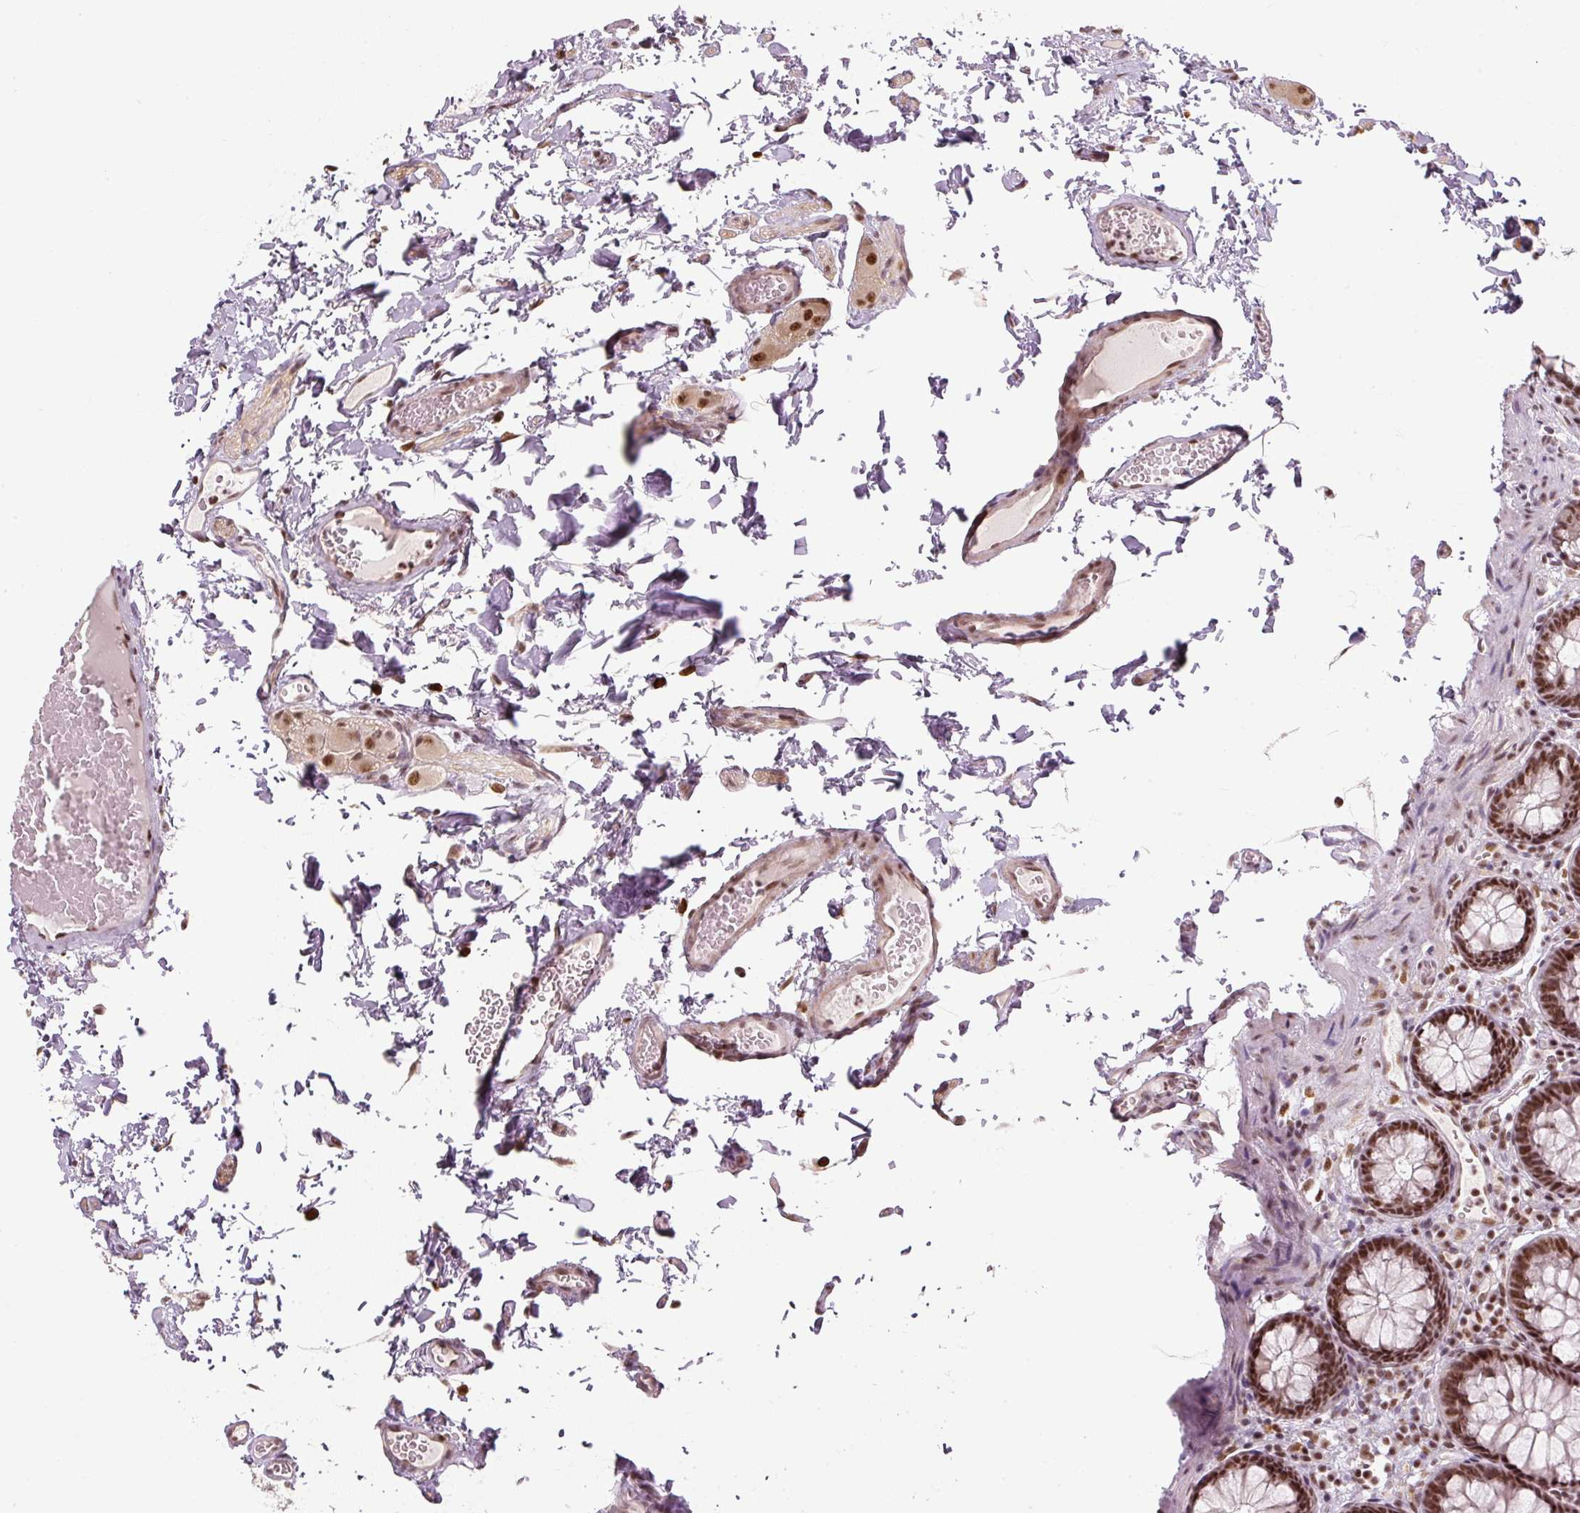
{"staining": {"intensity": "moderate", "quantity": ">75%", "location": "nuclear"}, "tissue": "colon", "cell_type": "Endothelial cells", "image_type": "normal", "snomed": [{"axis": "morphology", "description": "Normal tissue, NOS"}, {"axis": "topography", "description": "Colon"}, {"axis": "topography", "description": "Peripheral nerve tissue"}], "caption": "Protein positivity by IHC shows moderate nuclear staining in about >75% of endothelial cells in unremarkable colon. The protein is shown in brown color, while the nuclei are stained blue.", "gene": "U2AF2", "patient": {"sex": "male", "age": 84}}